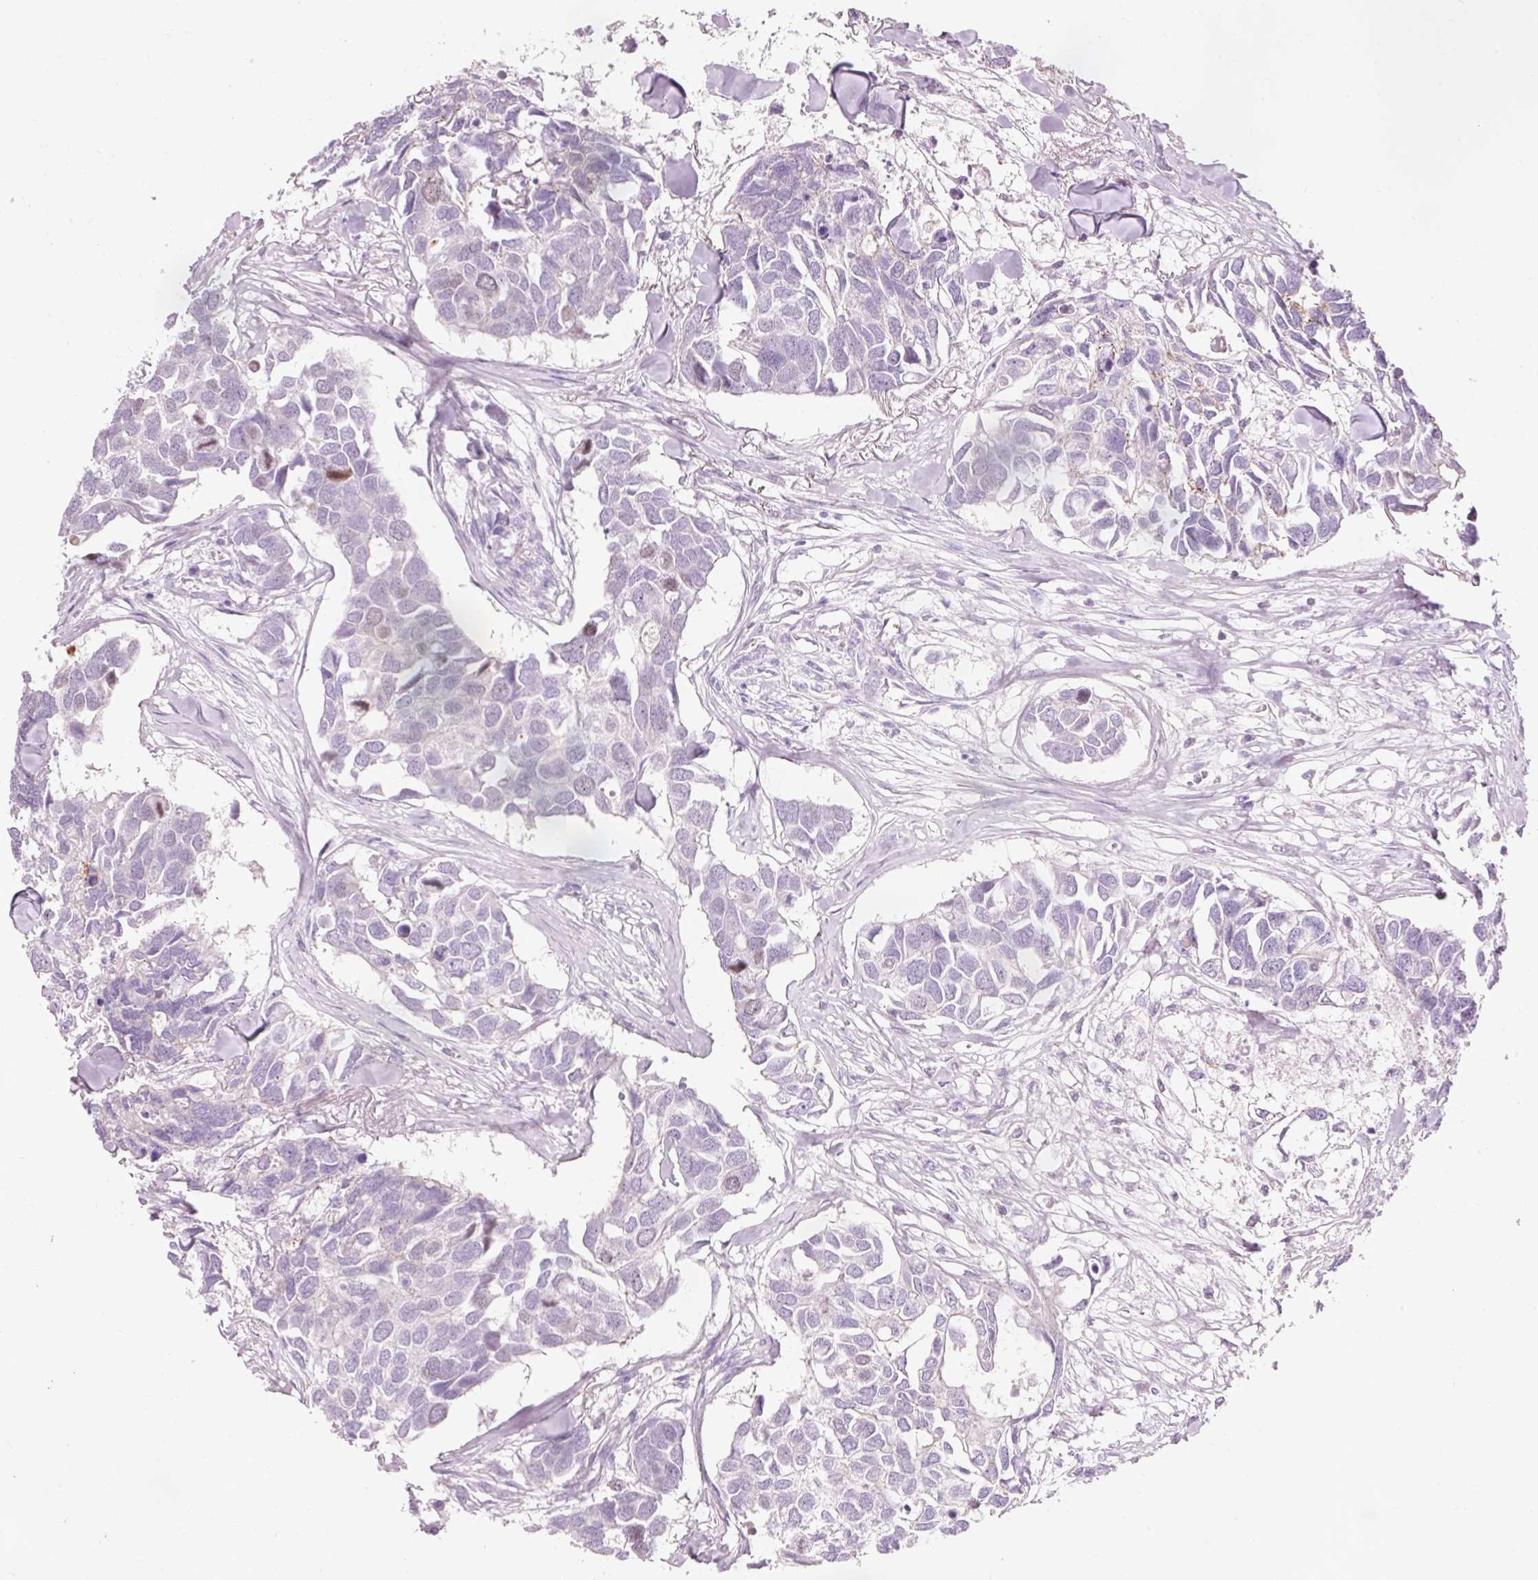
{"staining": {"intensity": "negative", "quantity": "none", "location": "none"}, "tissue": "breast cancer", "cell_type": "Tumor cells", "image_type": "cancer", "snomed": [{"axis": "morphology", "description": "Duct carcinoma"}, {"axis": "topography", "description": "Breast"}], "caption": "The image shows no significant expression in tumor cells of breast cancer (intraductal carcinoma).", "gene": "DHRS11", "patient": {"sex": "female", "age": 83}}